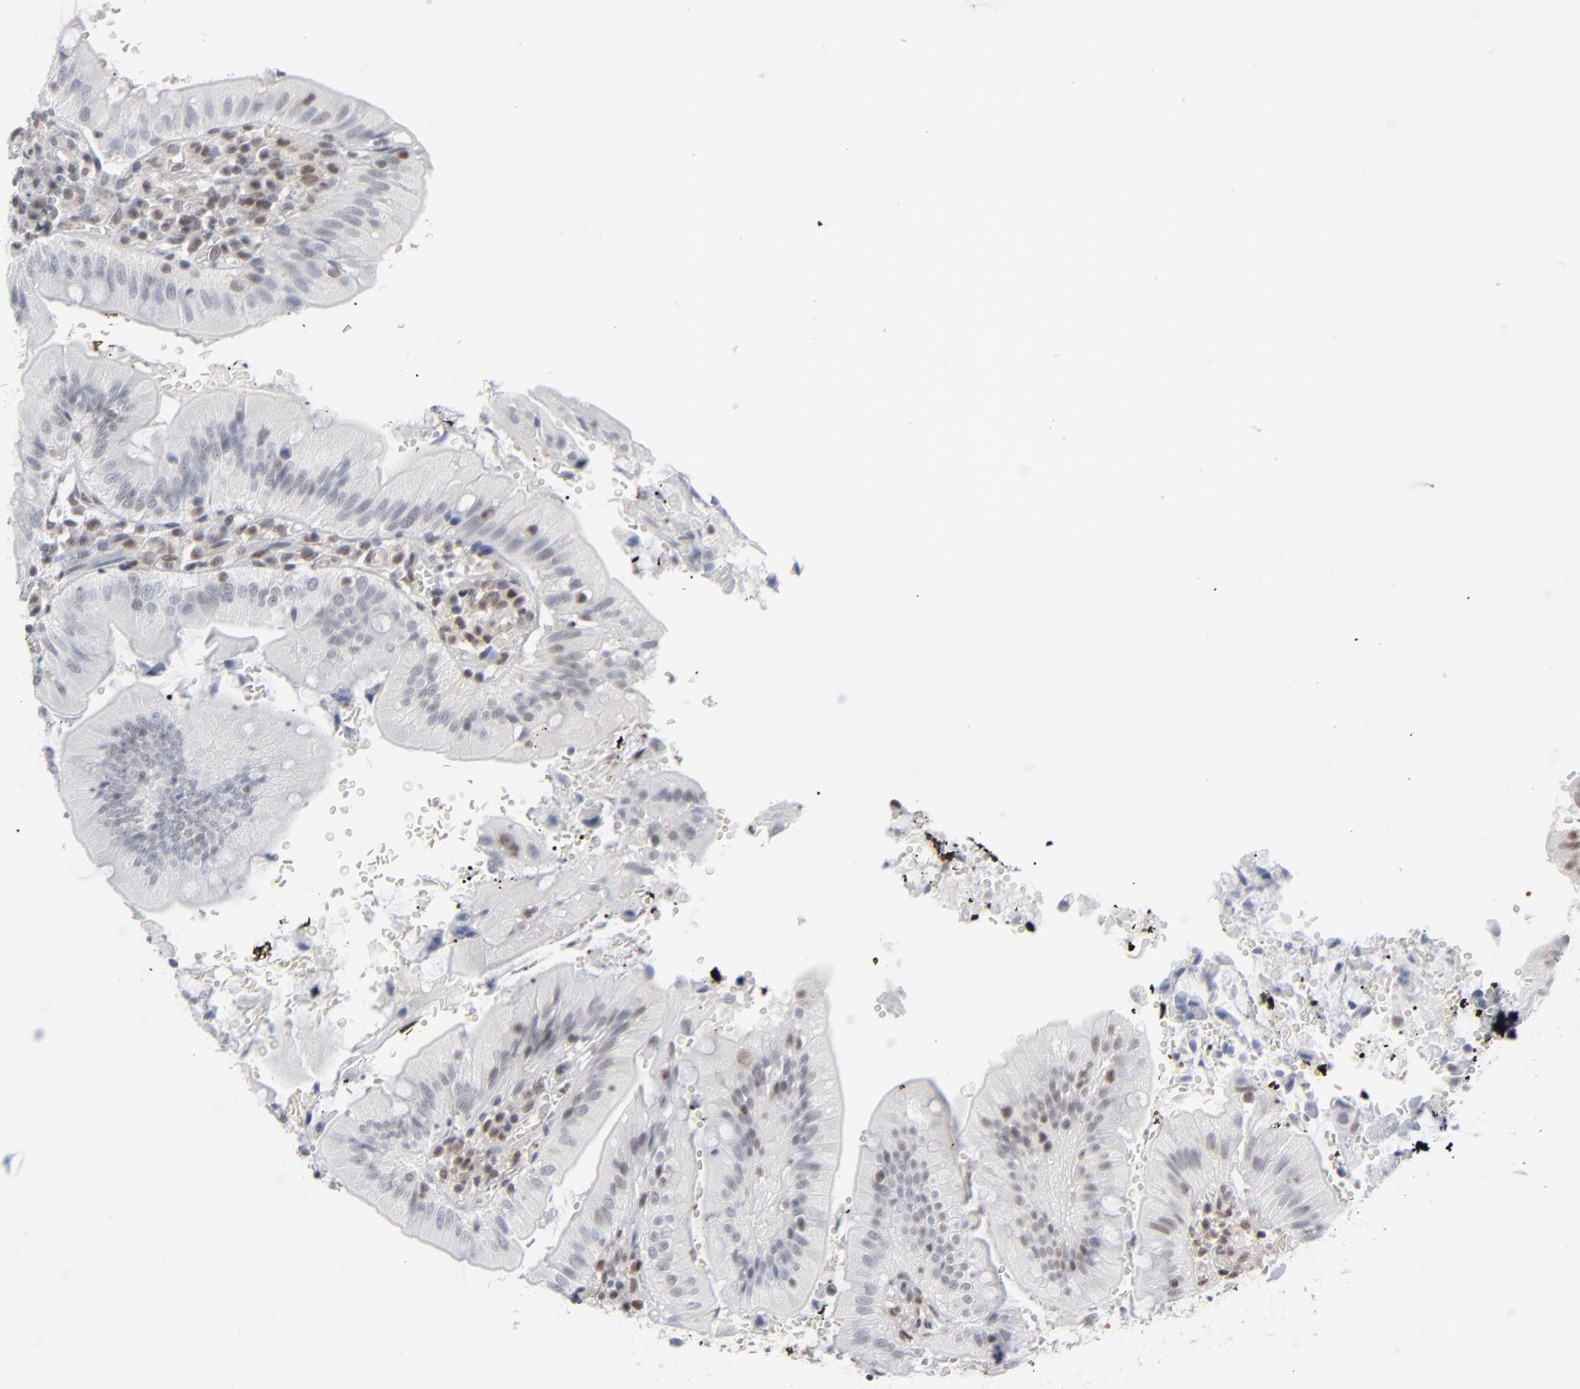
{"staining": {"intensity": "moderate", "quantity": "<25%", "location": "cytoplasmic/membranous"}, "tissue": "small intestine", "cell_type": "Glandular cells", "image_type": "normal", "snomed": [{"axis": "morphology", "description": "Normal tissue, NOS"}, {"axis": "topography", "description": "Small intestine"}], "caption": "DAB immunohistochemical staining of unremarkable small intestine reveals moderate cytoplasmic/membranous protein positivity in about <25% of glandular cells. Nuclei are stained in blue.", "gene": "IRF9", "patient": {"sex": "male", "age": 71}}